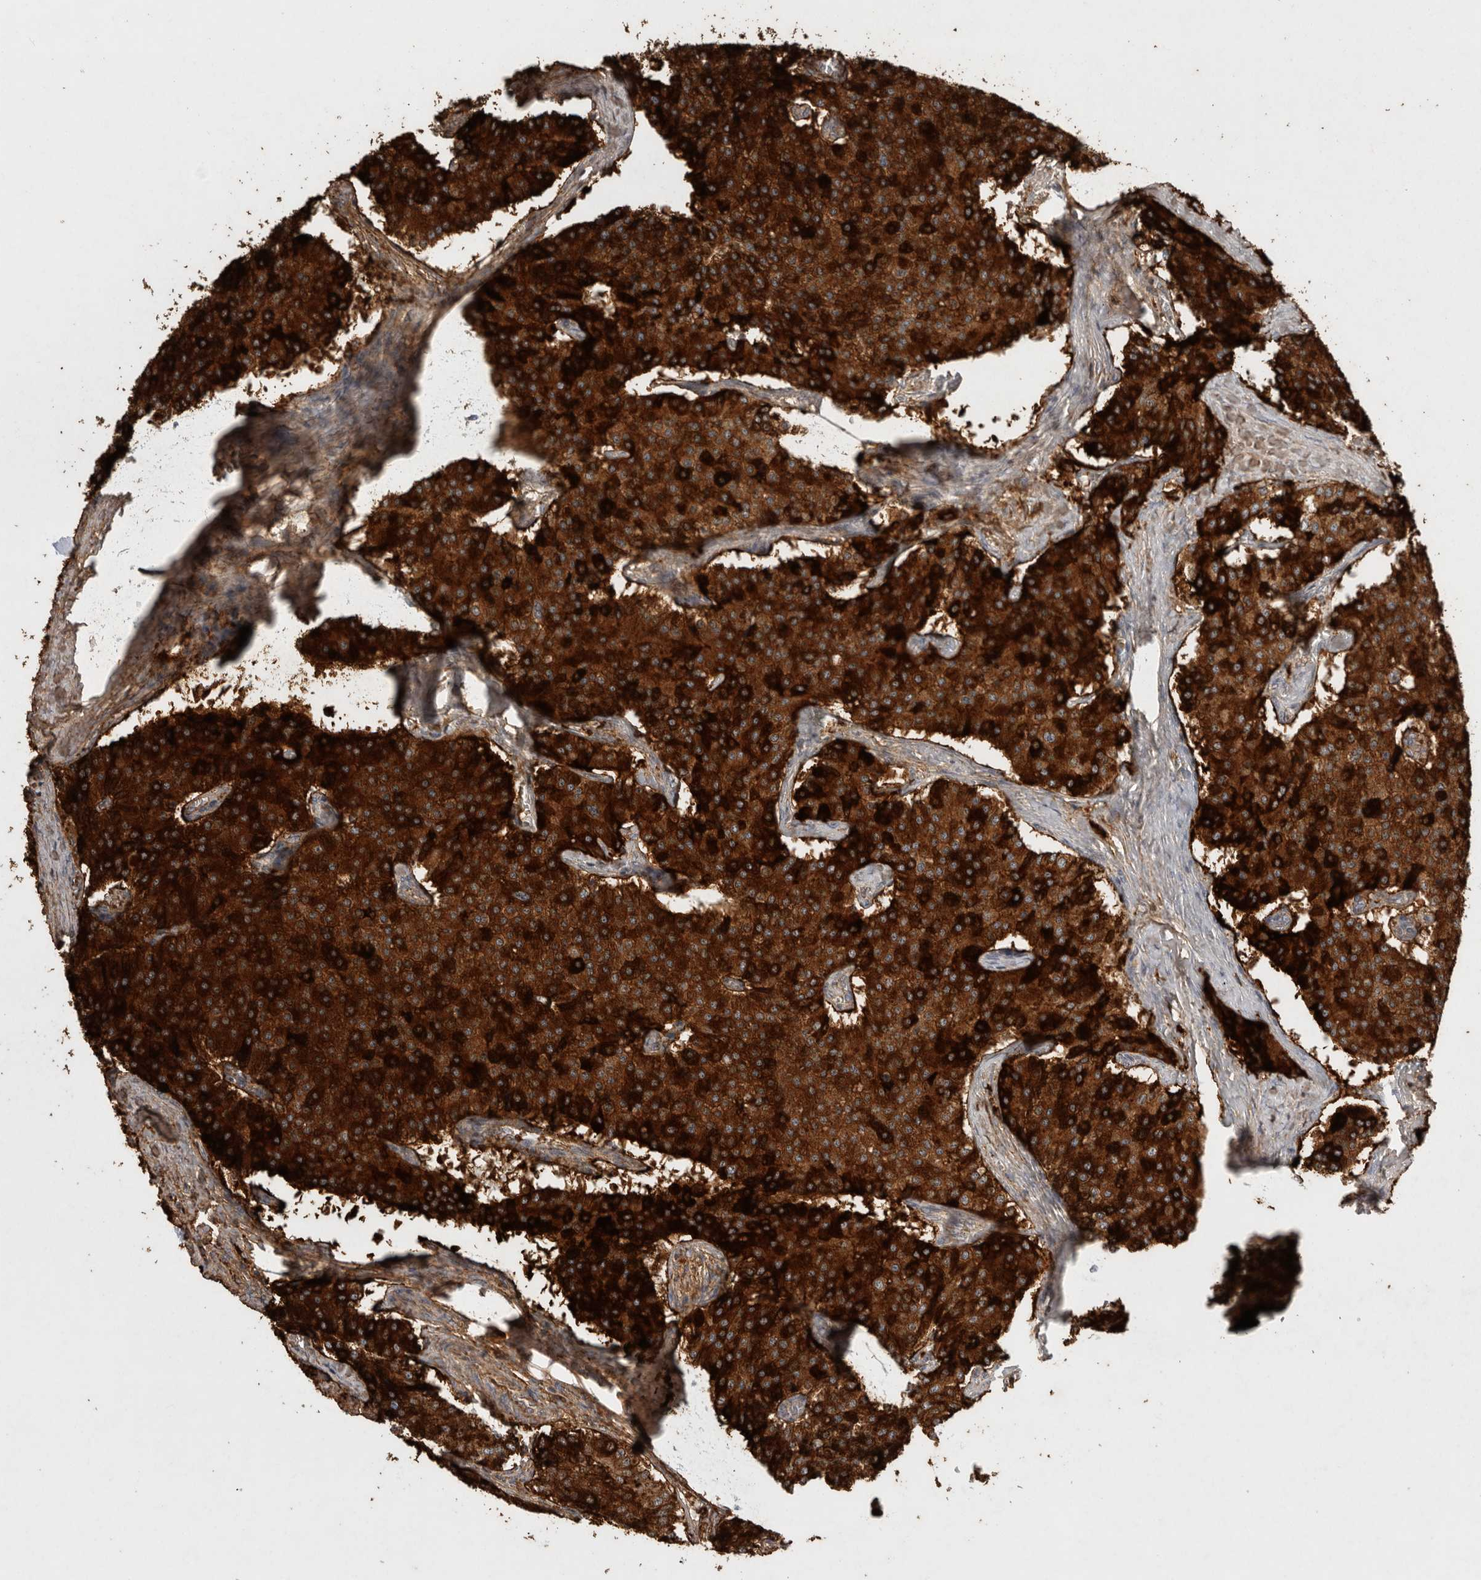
{"staining": {"intensity": "strong", "quantity": ">75%", "location": "cytoplasmic/membranous"}, "tissue": "carcinoid", "cell_type": "Tumor cells", "image_type": "cancer", "snomed": [{"axis": "morphology", "description": "Carcinoid, malignant, NOS"}, {"axis": "topography", "description": "Colon"}], "caption": "Carcinoid tissue reveals strong cytoplasmic/membranous staining in about >75% of tumor cells (Brightfield microscopy of DAB IHC at high magnification).", "gene": "TMEM69", "patient": {"sex": "female", "age": 52}}